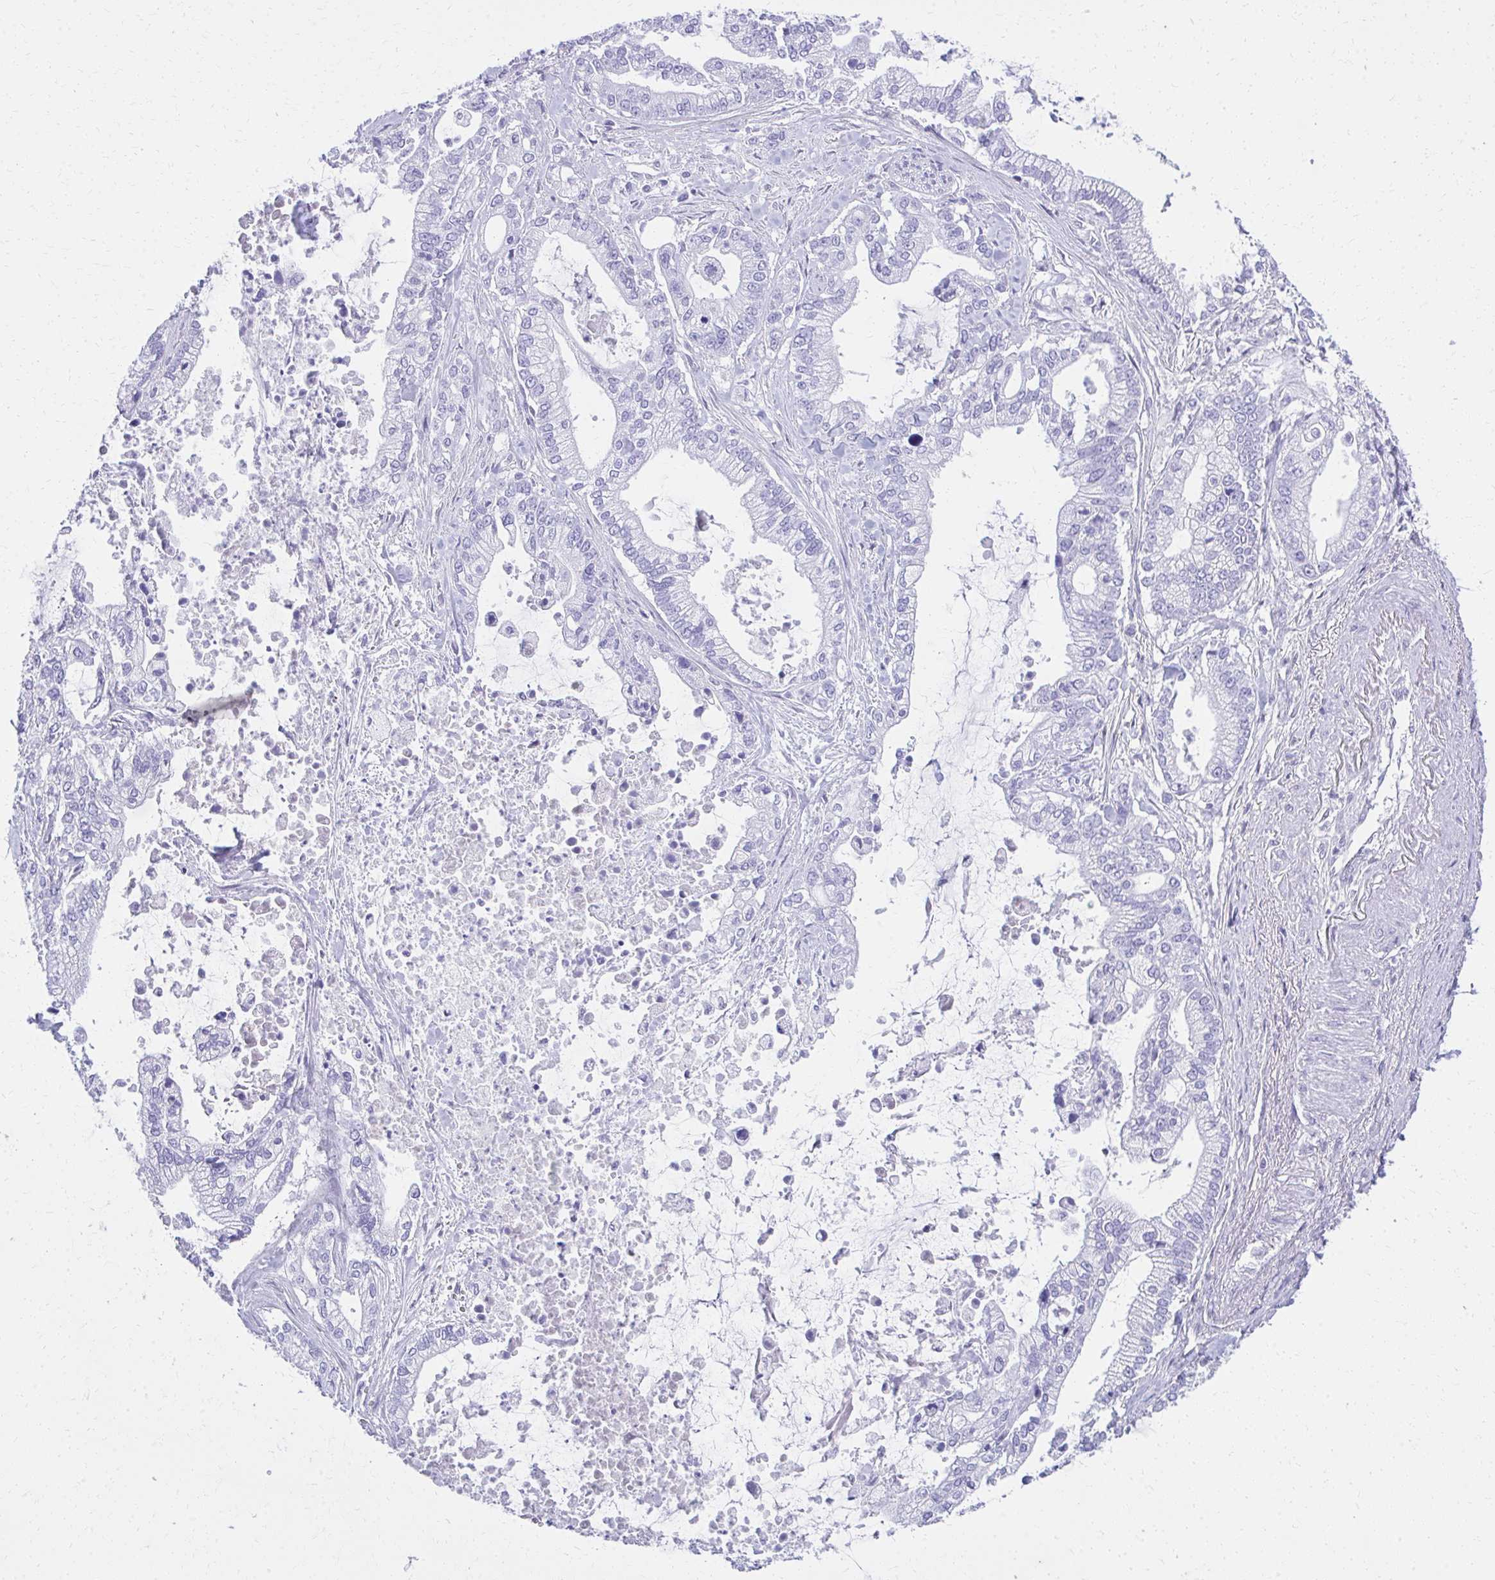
{"staining": {"intensity": "negative", "quantity": "none", "location": "none"}, "tissue": "pancreatic cancer", "cell_type": "Tumor cells", "image_type": "cancer", "snomed": [{"axis": "morphology", "description": "Adenocarcinoma, NOS"}, {"axis": "topography", "description": "Pancreas"}], "caption": "Tumor cells show no significant protein expression in pancreatic adenocarcinoma.", "gene": "KLK1", "patient": {"sex": "male", "age": 69}}